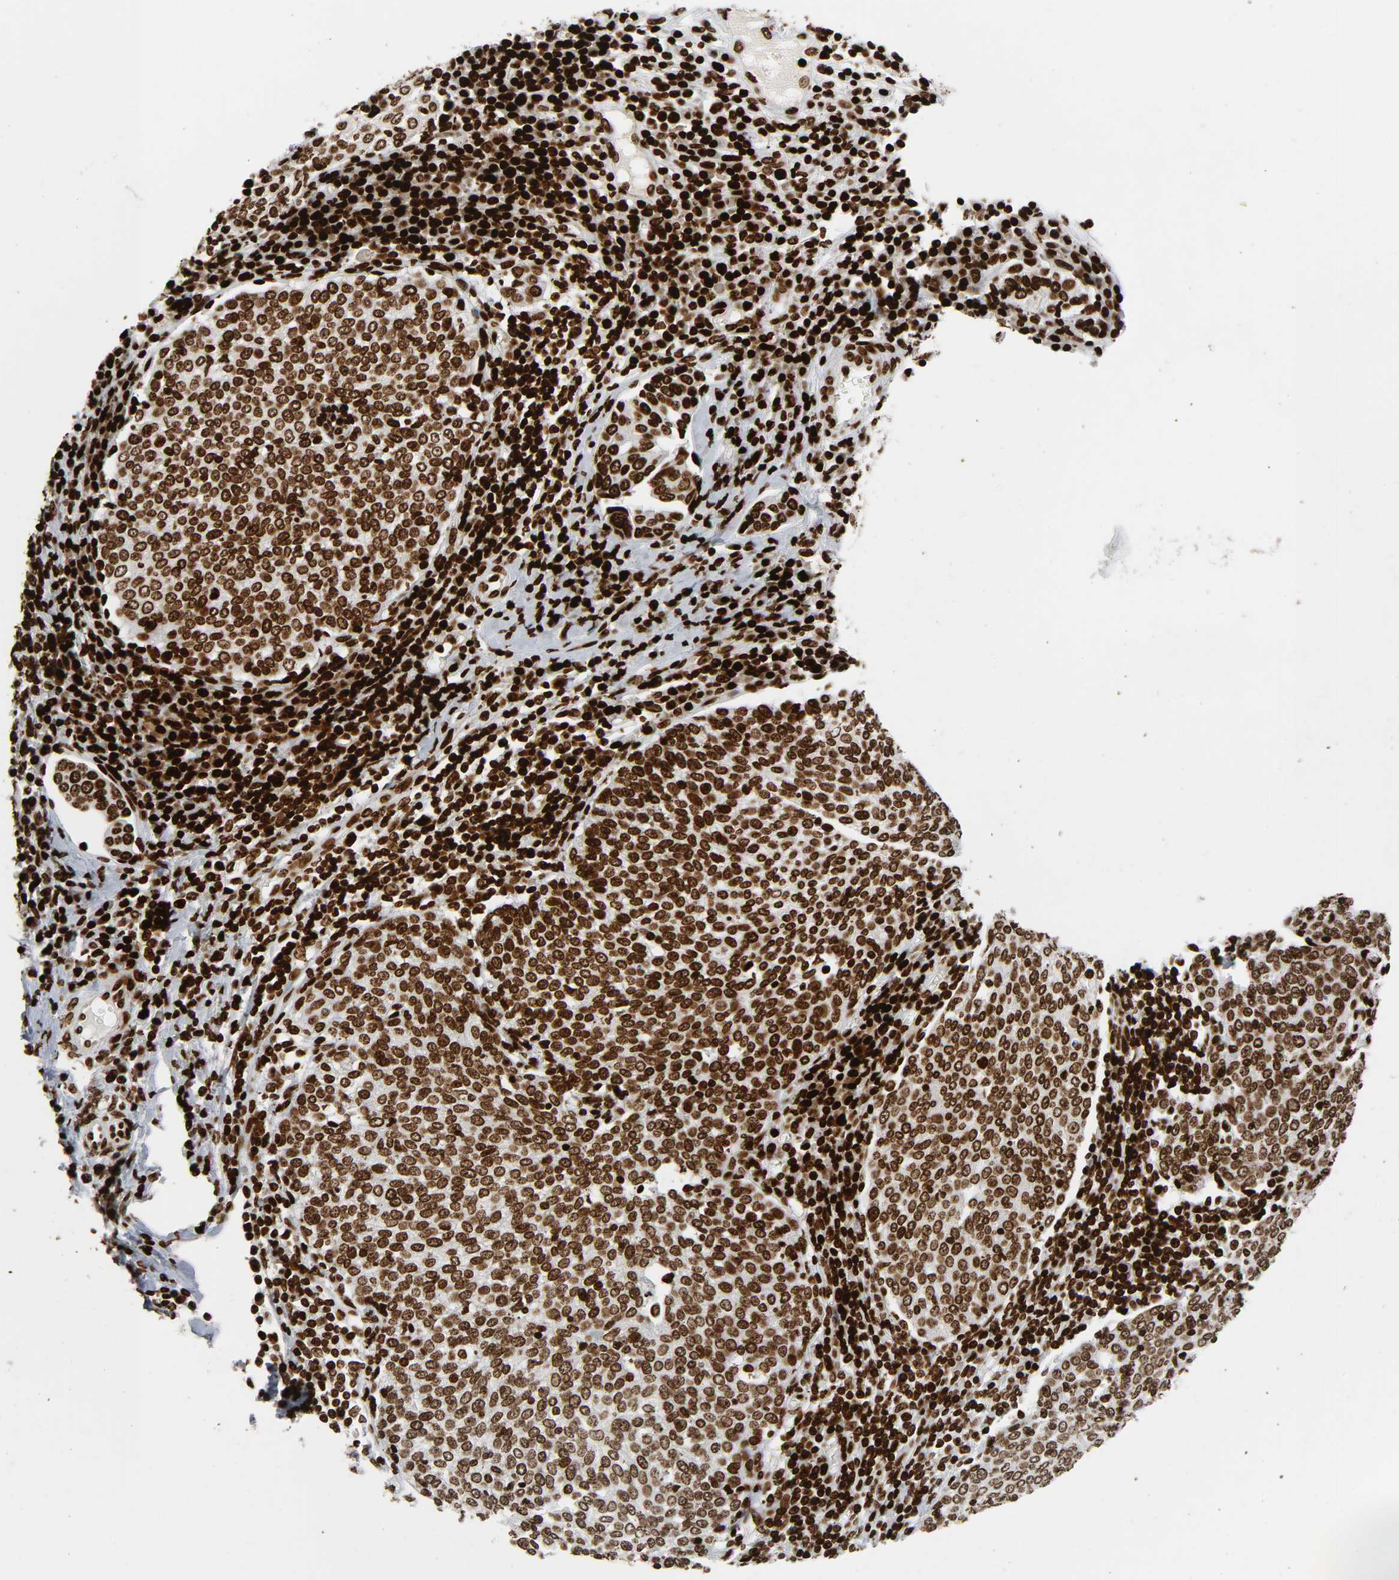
{"staining": {"intensity": "strong", "quantity": ">75%", "location": "nuclear"}, "tissue": "cervical cancer", "cell_type": "Tumor cells", "image_type": "cancer", "snomed": [{"axis": "morphology", "description": "Squamous cell carcinoma, NOS"}, {"axis": "topography", "description": "Cervix"}], "caption": "This histopathology image reveals cervical cancer stained with IHC to label a protein in brown. The nuclear of tumor cells show strong positivity for the protein. Nuclei are counter-stained blue.", "gene": "RXRA", "patient": {"sex": "female", "age": 40}}